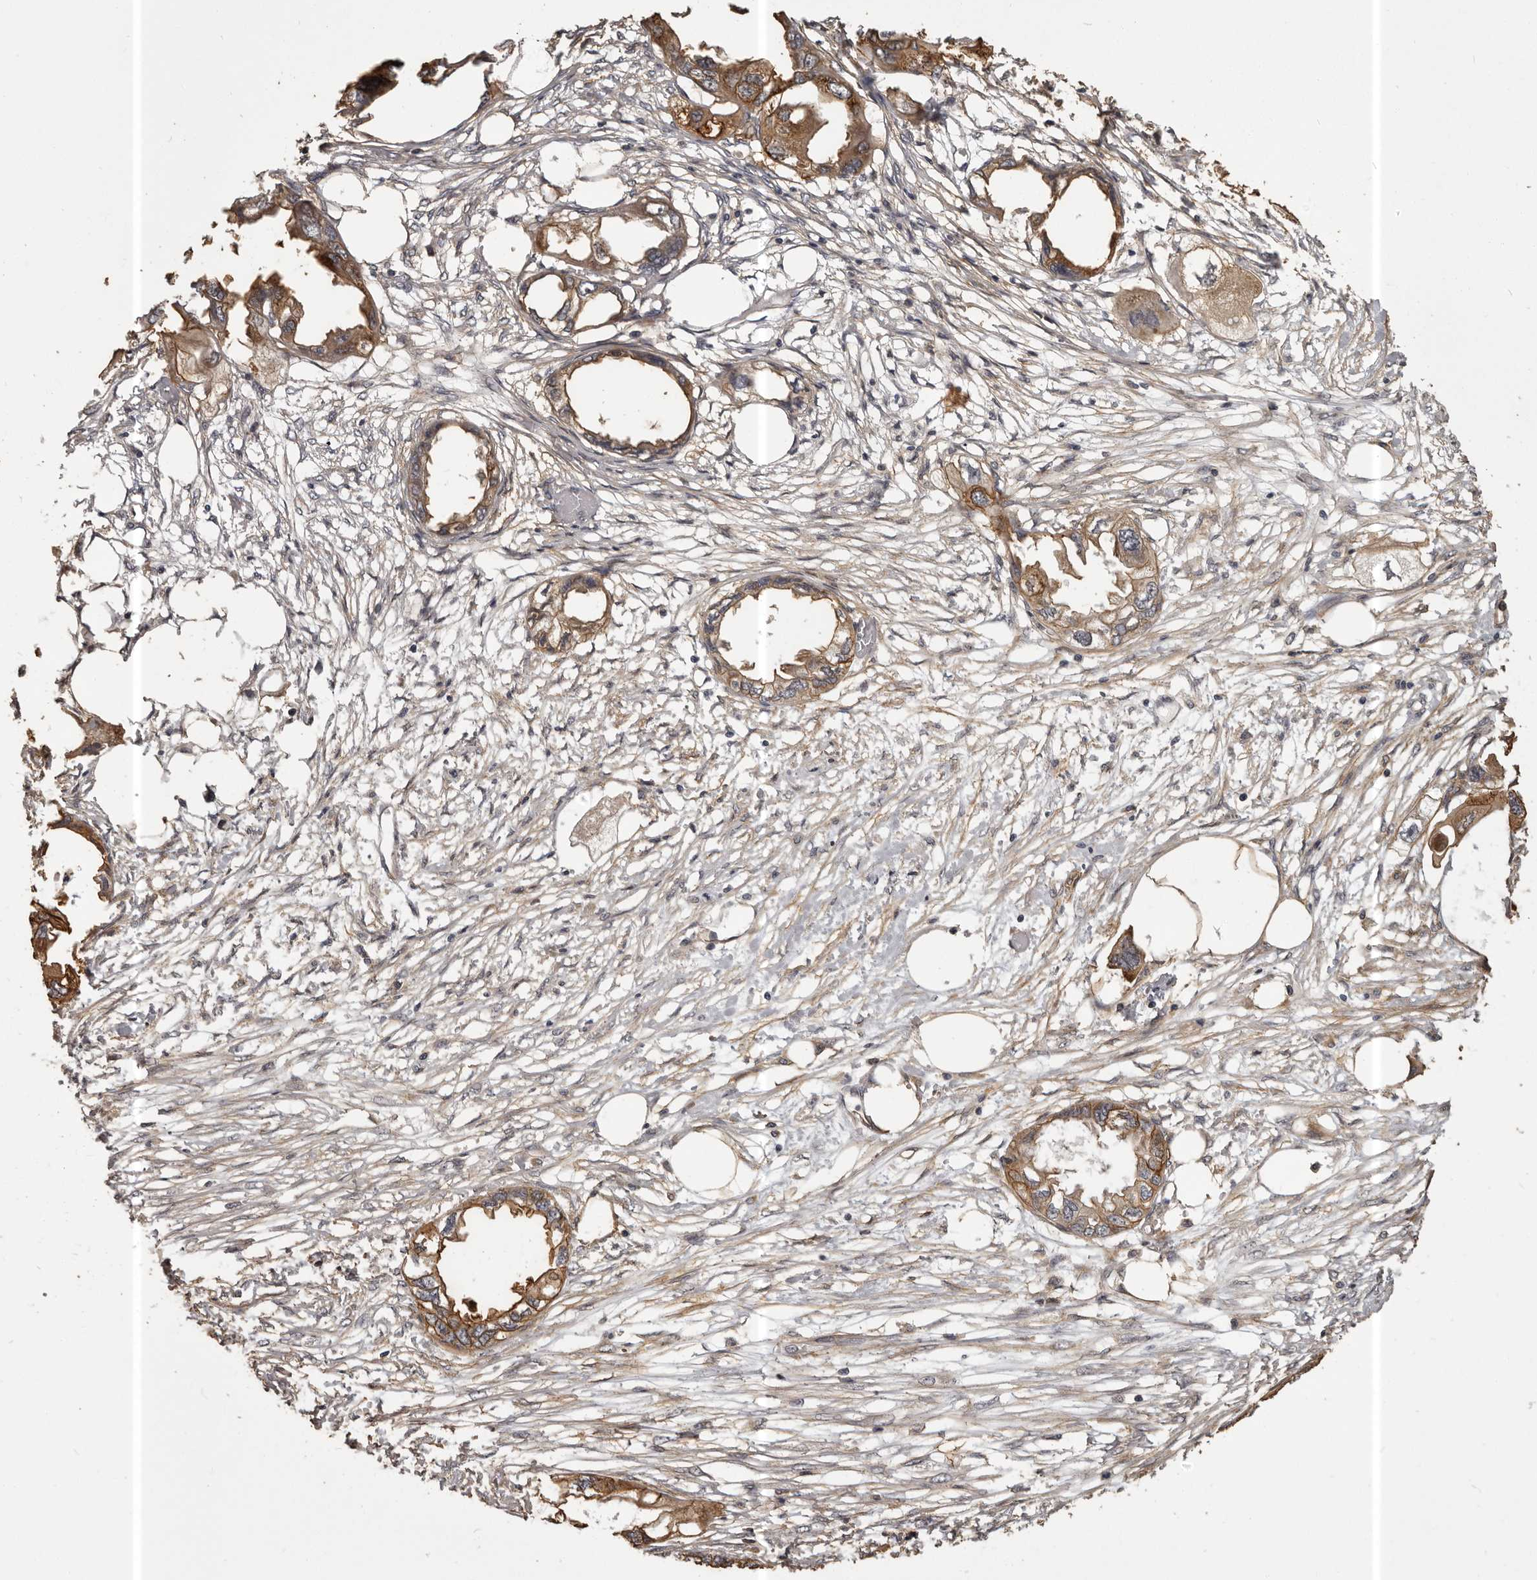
{"staining": {"intensity": "moderate", "quantity": ">75%", "location": "cytoplasmic/membranous"}, "tissue": "endometrial cancer", "cell_type": "Tumor cells", "image_type": "cancer", "snomed": [{"axis": "morphology", "description": "Adenocarcinoma, NOS"}, {"axis": "morphology", "description": "Adenocarcinoma, metastatic, NOS"}, {"axis": "topography", "description": "Adipose tissue"}, {"axis": "topography", "description": "Endometrium"}], "caption": "Immunohistochemistry (DAB) staining of endometrial metastatic adenocarcinoma displays moderate cytoplasmic/membranous protein staining in approximately >75% of tumor cells. (DAB IHC, brown staining for protein, blue staining for nuclei).", "gene": "SLITRK6", "patient": {"sex": "female", "age": 67}}